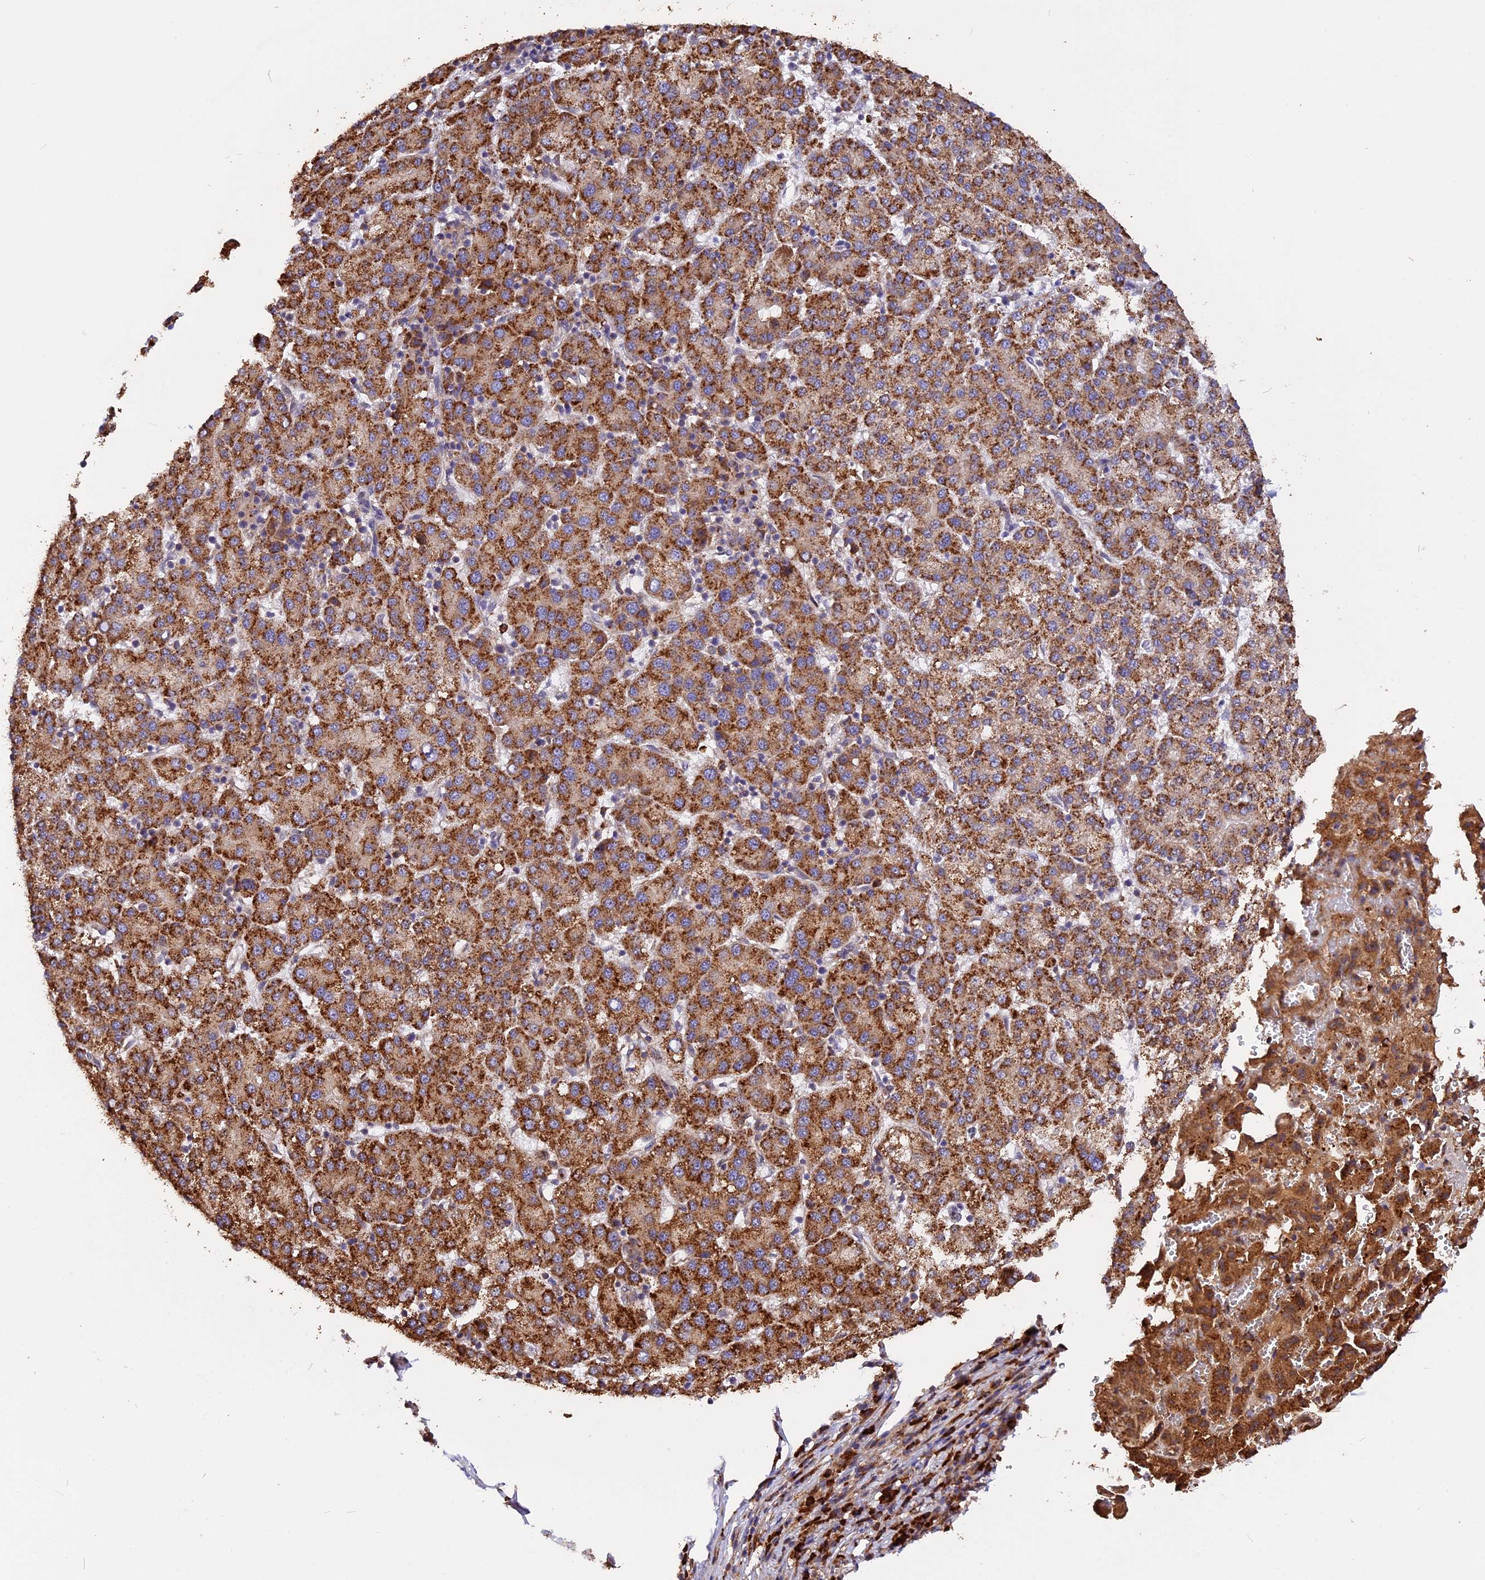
{"staining": {"intensity": "strong", "quantity": ">75%", "location": "cytoplasmic/membranous"}, "tissue": "liver cancer", "cell_type": "Tumor cells", "image_type": "cancer", "snomed": [{"axis": "morphology", "description": "Carcinoma, Hepatocellular, NOS"}, {"axis": "topography", "description": "Liver"}], "caption": "DAB immunohistochemical staining of hepatocellular carcinoma (liver) reveals strong cytoplasmic/membranous protein expression in about >75% of tumor cells. The protein of interest is shown in brown color, while the nuclei are stained blue.", "gene": "GNPTAB", "patient": {"sex": "female", "age": 58}}